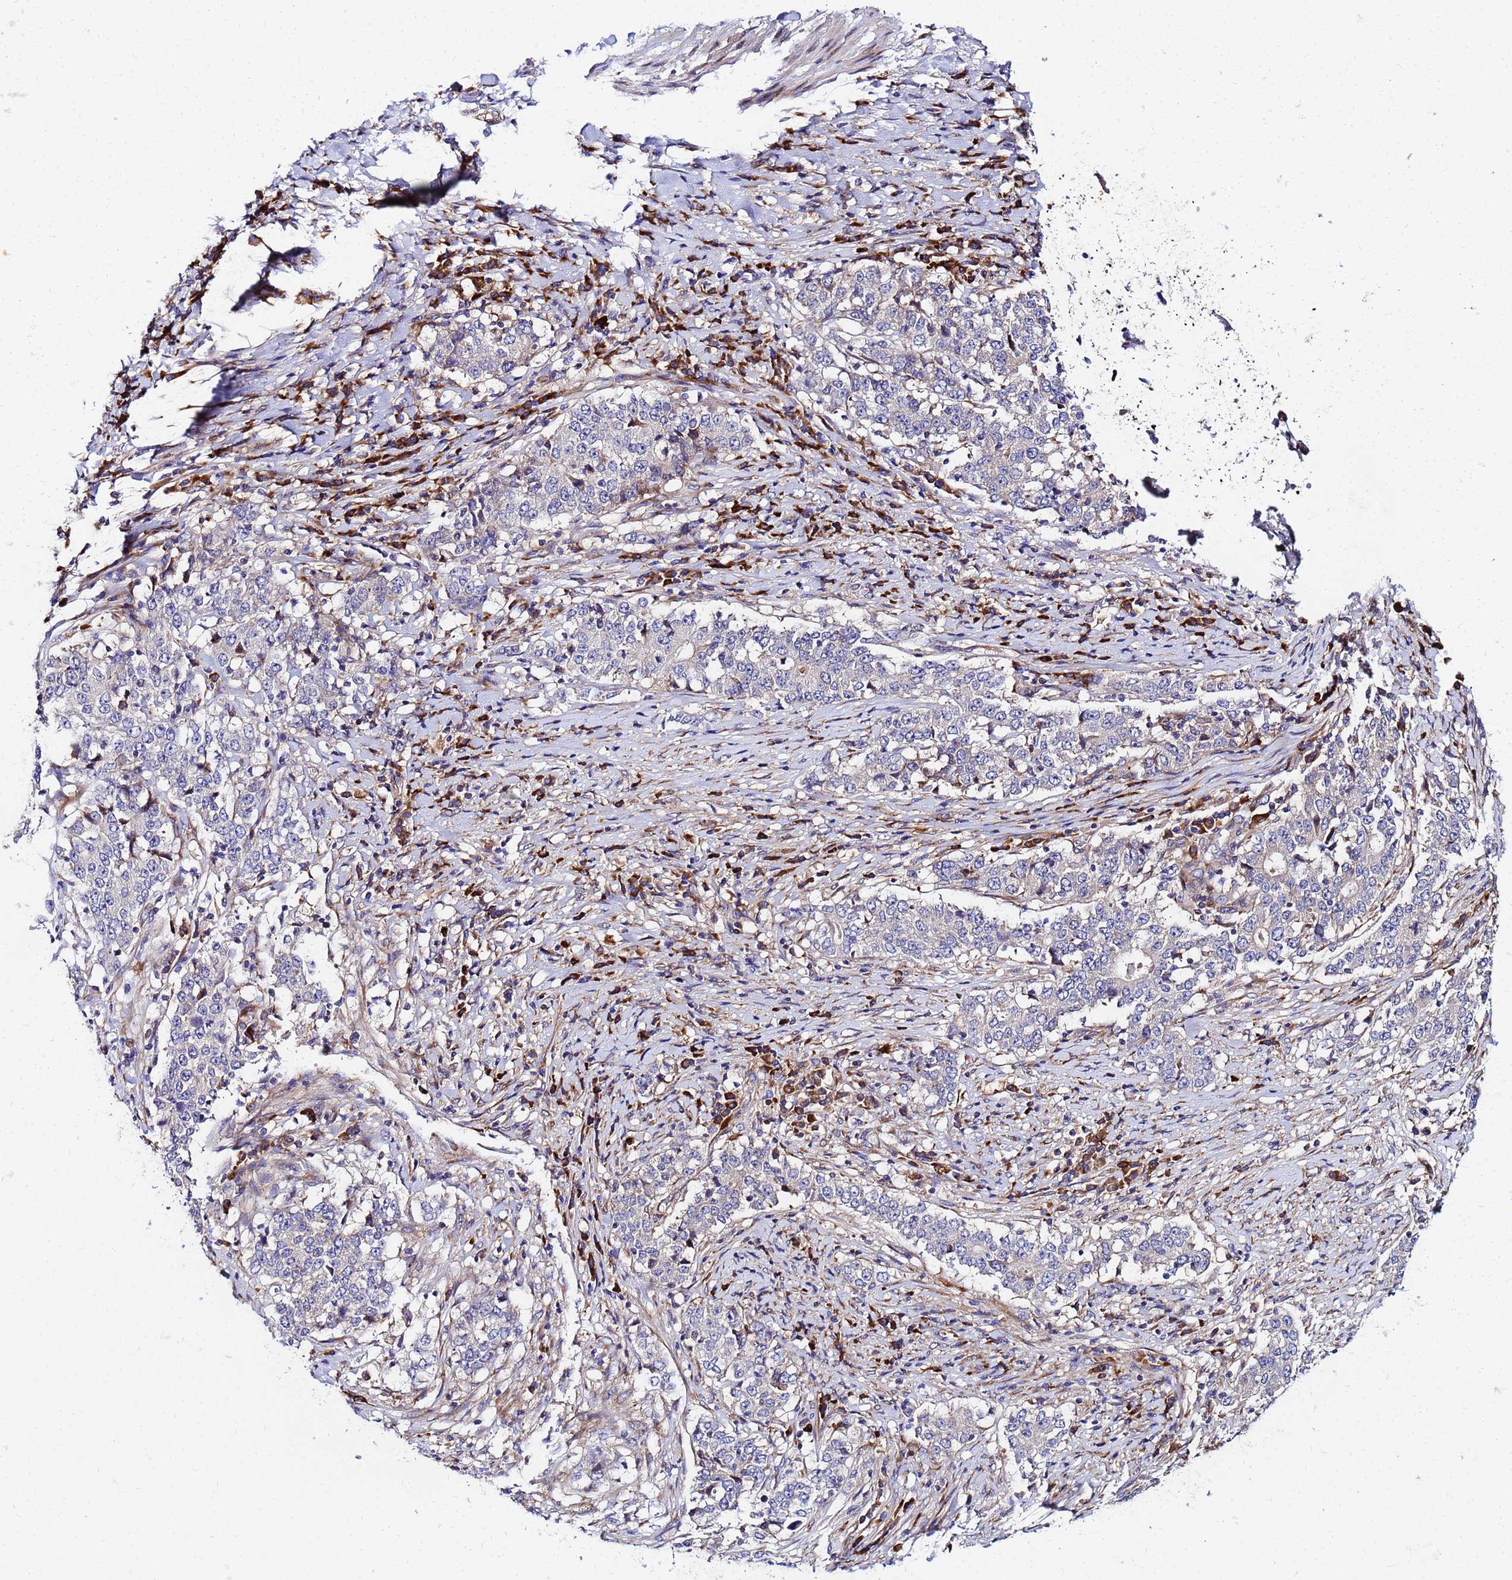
{"staining": {"intensity": "negative", "quantity": "none", "location": "none"}, "tissue": "stomach cancer", "cell_type": "Tumor cells", "image_type": "cancer", "snomed": [{"axis": "morphology", "description": "Adenocarcinoma, NOS"}, {"axis": "topography", "description": "Stomach"}], "caption": "This is a micrograph of immunohistochemistry (IHC) staining of stomach cancer, which shows no staining in tumor cells.", "gene": "POM121", "patient": {"sex": "male", "age": 59}}